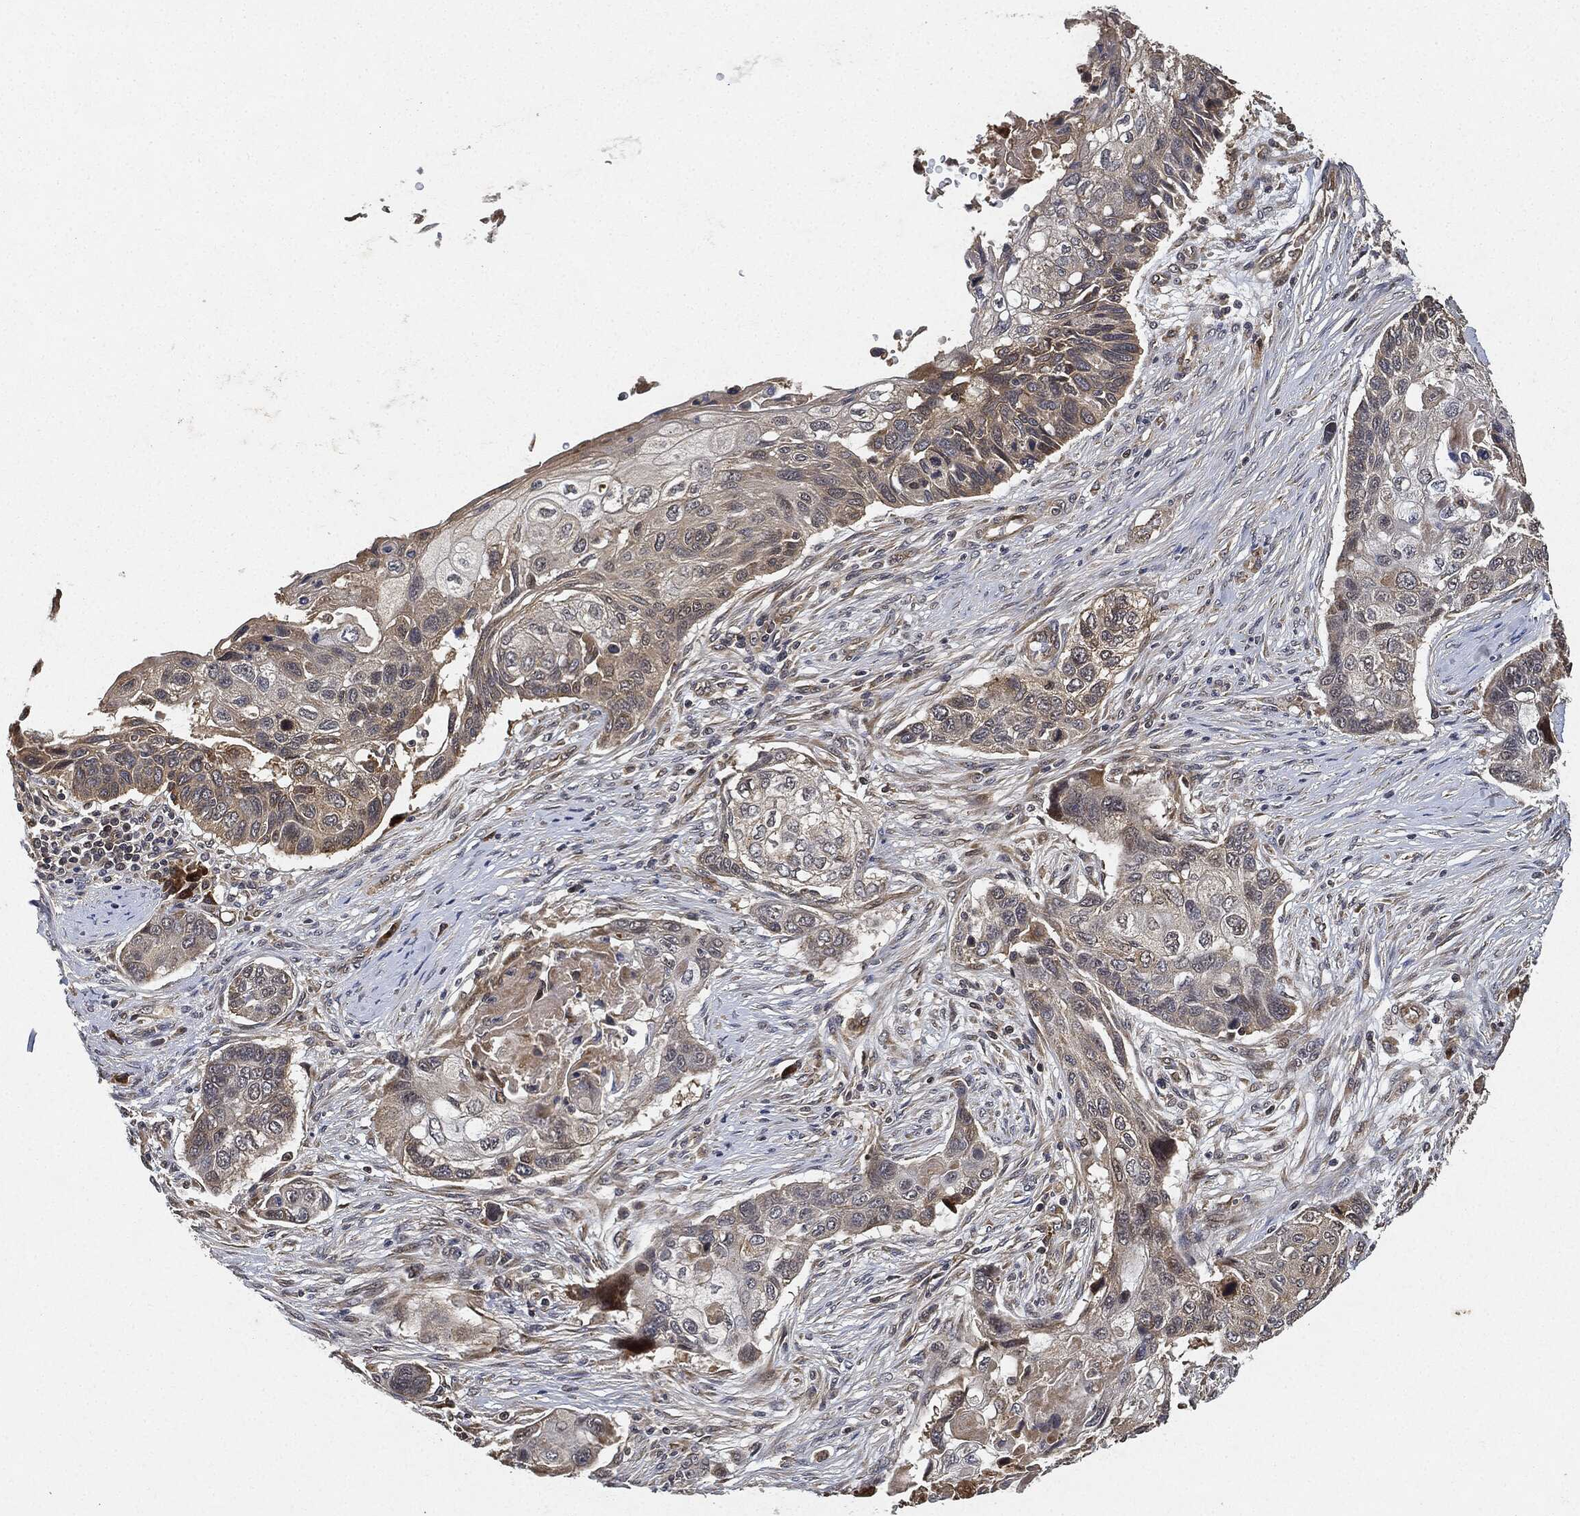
{"staining": {"intensity": "weak", "quantity": "<25%", "location": "cytoplasmic/membranous"}, "tissue": "lung cancer", "cell_type": "Tumor cells", "image_type": "cancer", "snomed": [{"axis": "morphology", "description": "Normal tissue, NOS"}, {"axis": "morphology", "description": "Squamous cell carcinoma, NOS"}, {"axis": "topography", "description": "Bronchus"}, {"axis": "topography", "description": "Lung"}], "caption": "Tumor cells show no significant positivity in squamous cell carcinoma (lung). Nuclei are stained in blue.", "gene": "MLST8", "patient": {"sex": "male", "age": 69}}